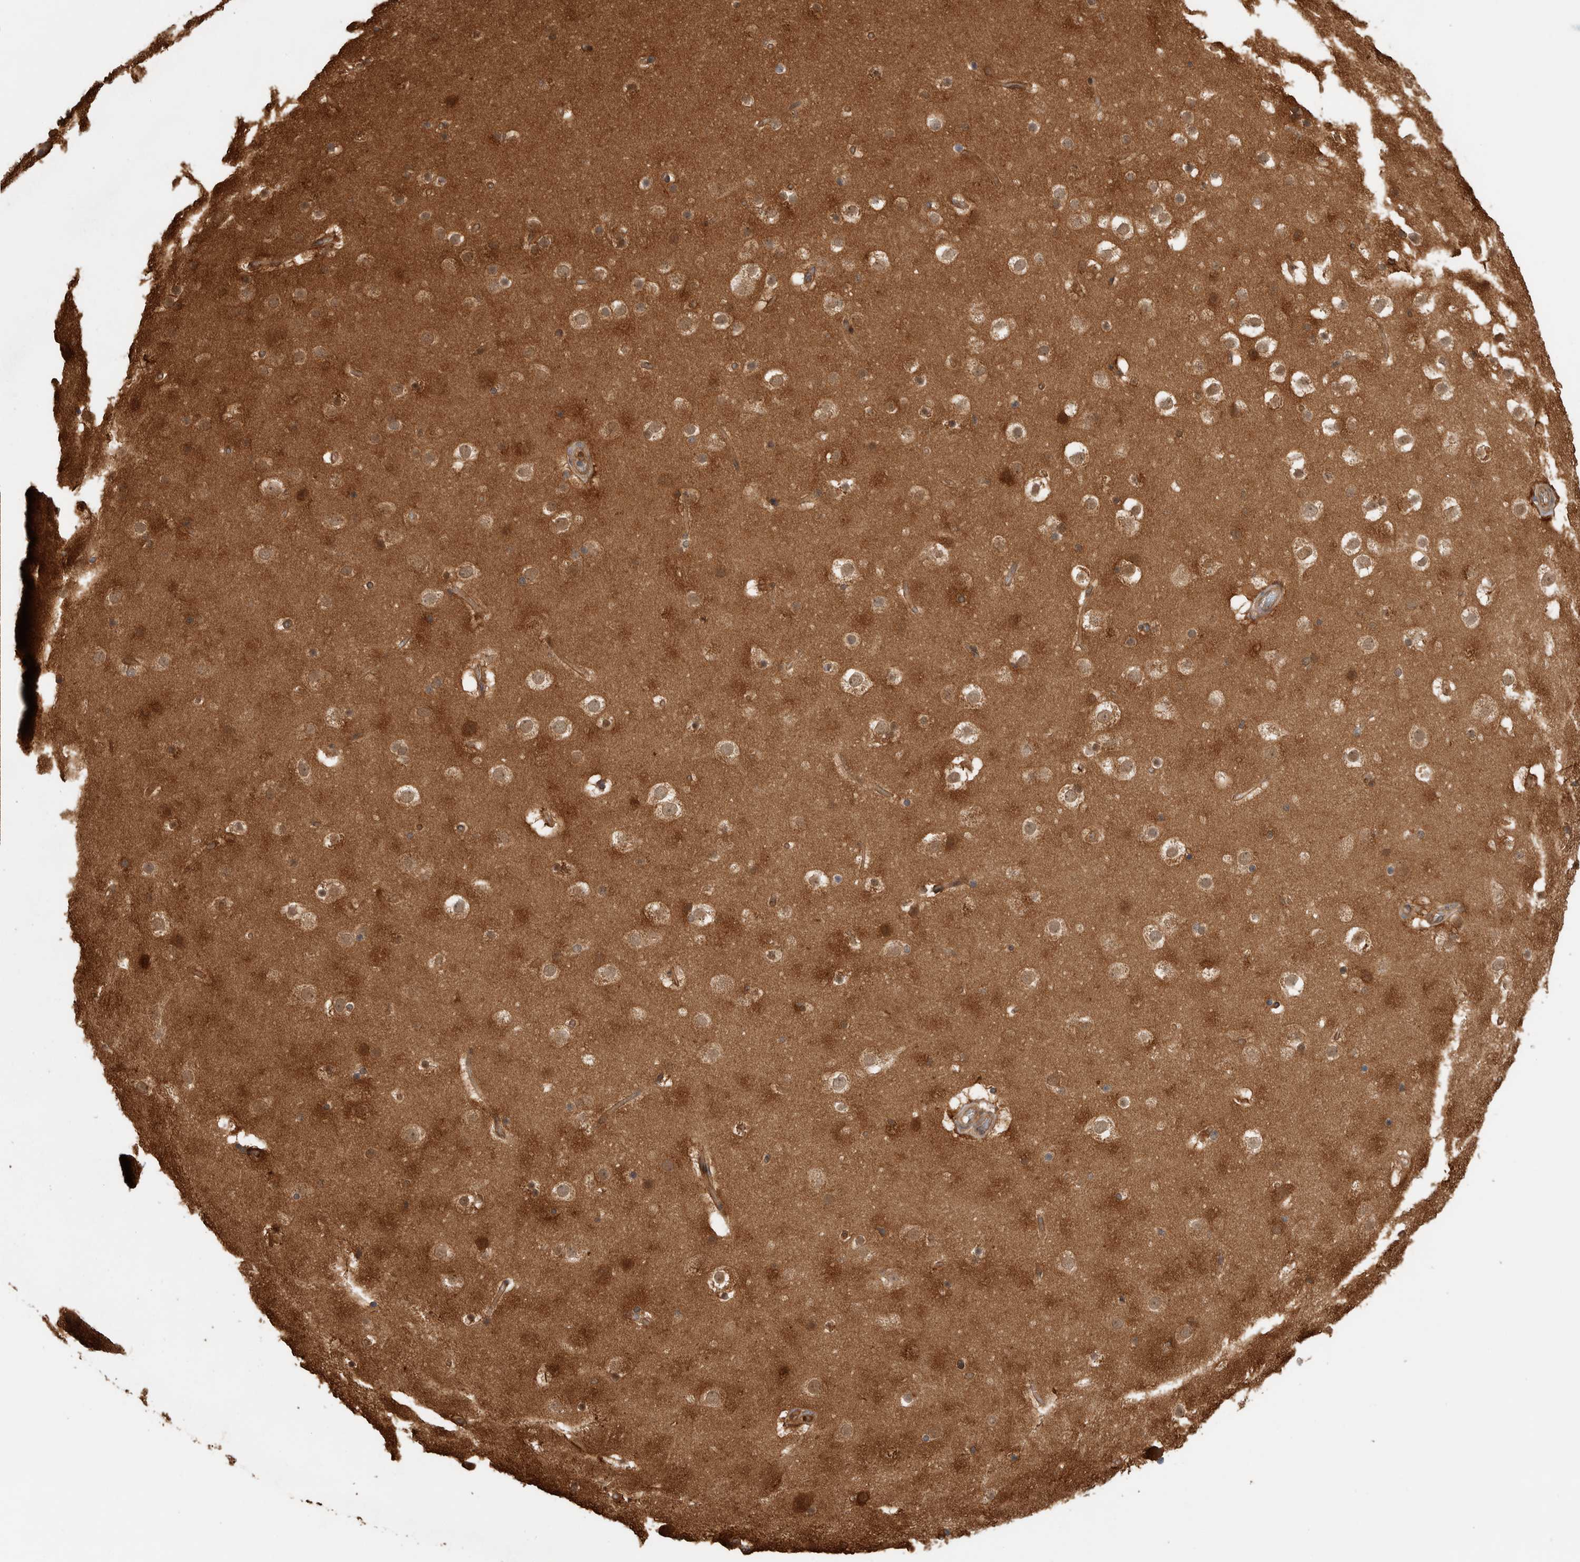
{"staining": {"intensity": "moderate", "quantity": ">75%", "location": "cytoplasmic/membranous"}, "tissue": "cerebral cortex", "cell_type": "Endothelial cells", "image_type": "normal", "snomed": [{"axis": "morphology", "description": "Normal tissue, NOS"}, {"axis": "topography", "description": "Cerebral cortex"}], "caption": "Moderate cytoplasmic/membranous protein expression is identified in about >75% of endothelial cells in cerebral cortex.", "gene": "CNTROB", "patient": {"sex": "male", "age": 57}}